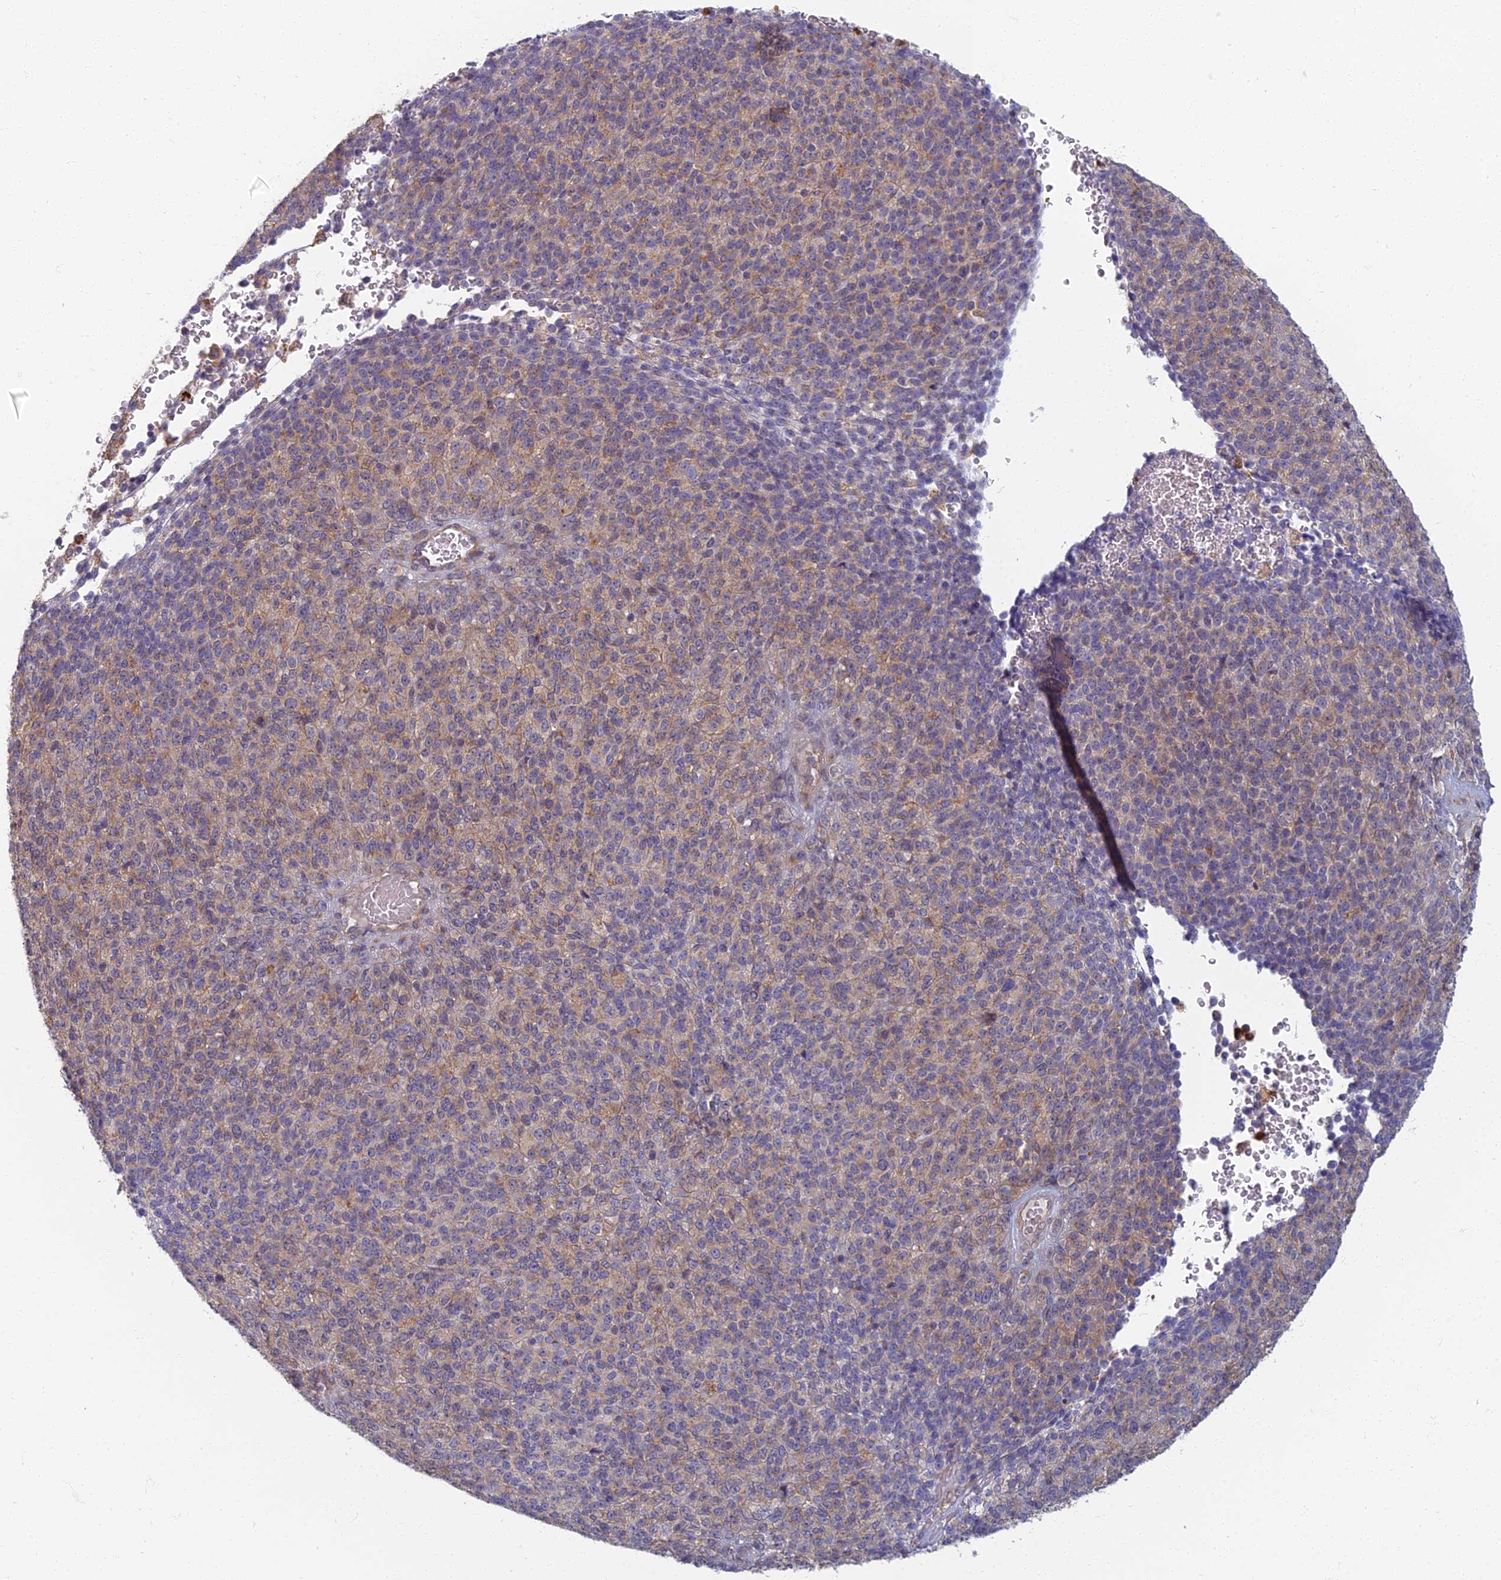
{"staining": {"intensity": "weak", "quantity": "25%-75%", "location": "cytoplasmic/membranous"}, "tissue": "melanoma", "cell_type": "Tumor cells", "image_type": "cancer", "snomed": [{"axis": "morphology", "description": "Malignant melanoma, Metastatic site"}, {"axis": "topography", "description": "Brain"}], "caption": "Human melanoma stained with a brown dye displays weak cytoplasmic/membranous positive staining in about 25%-75% of tumor cells.", "gene": "PROX2", "patient": {"sex": "female", "age": 56}}